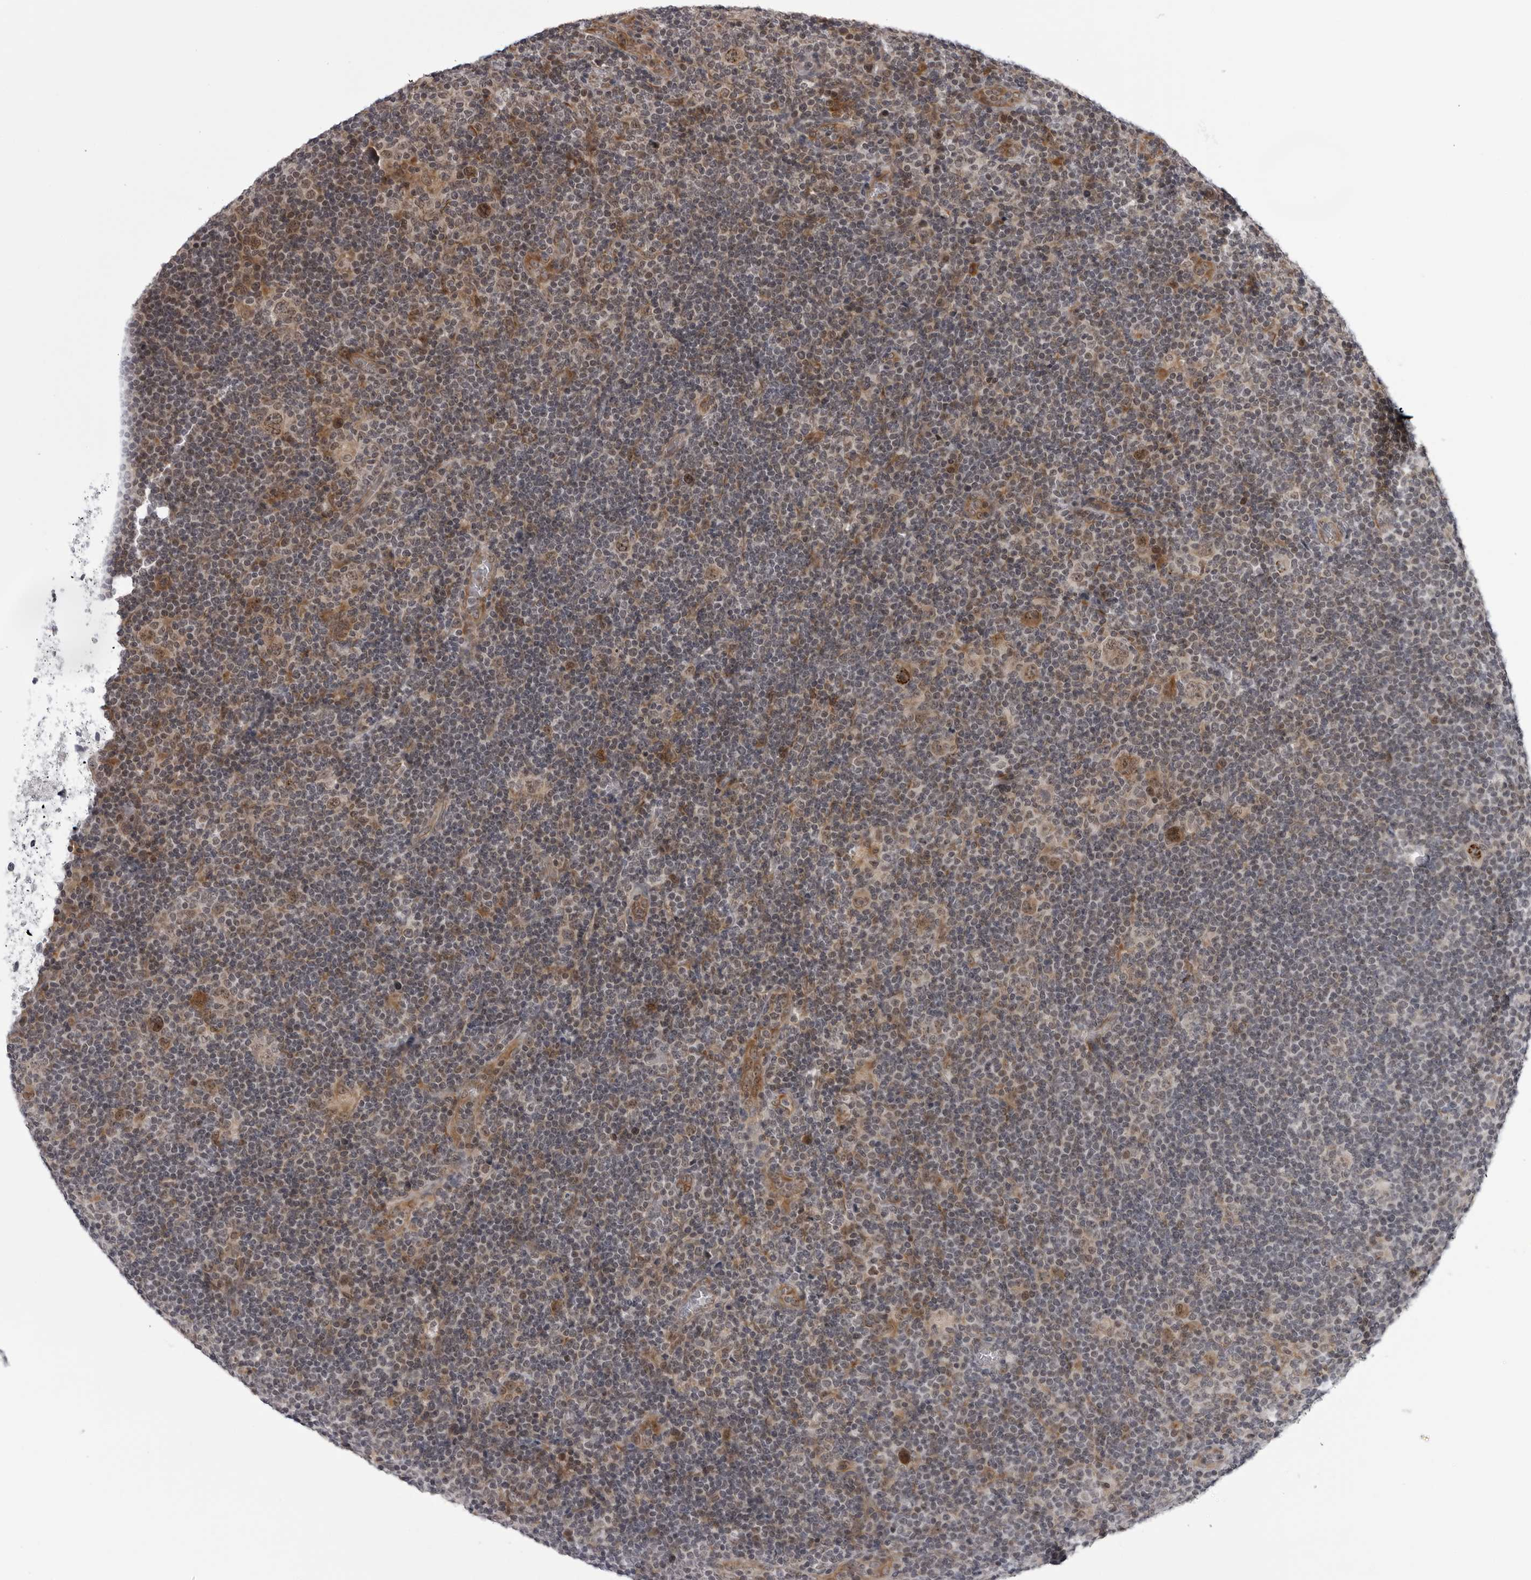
{"staining": {"intensity": "weak", "quantity": ">75%", "location": "cytoplasmic/membranous"}, "tissue": "lymphoma", "cell_type": "Tumor cells", "image_type": "cancer", "snomed": [{"axis": "morphology", "description": "Hodgkin's disease, NOS"}, {"axis": "topography", "description": "Lymph node"}], "caption": "Immunohistochemistry (IHC) photomicrograph of lymphoma stained for a protein (brown), which reveals low levels of weak cytoplasmic/membranous staining in approximately >75% of tumor cells.", "gene": "GCSAML", "patient": {"sex": "female", "age": 57}}